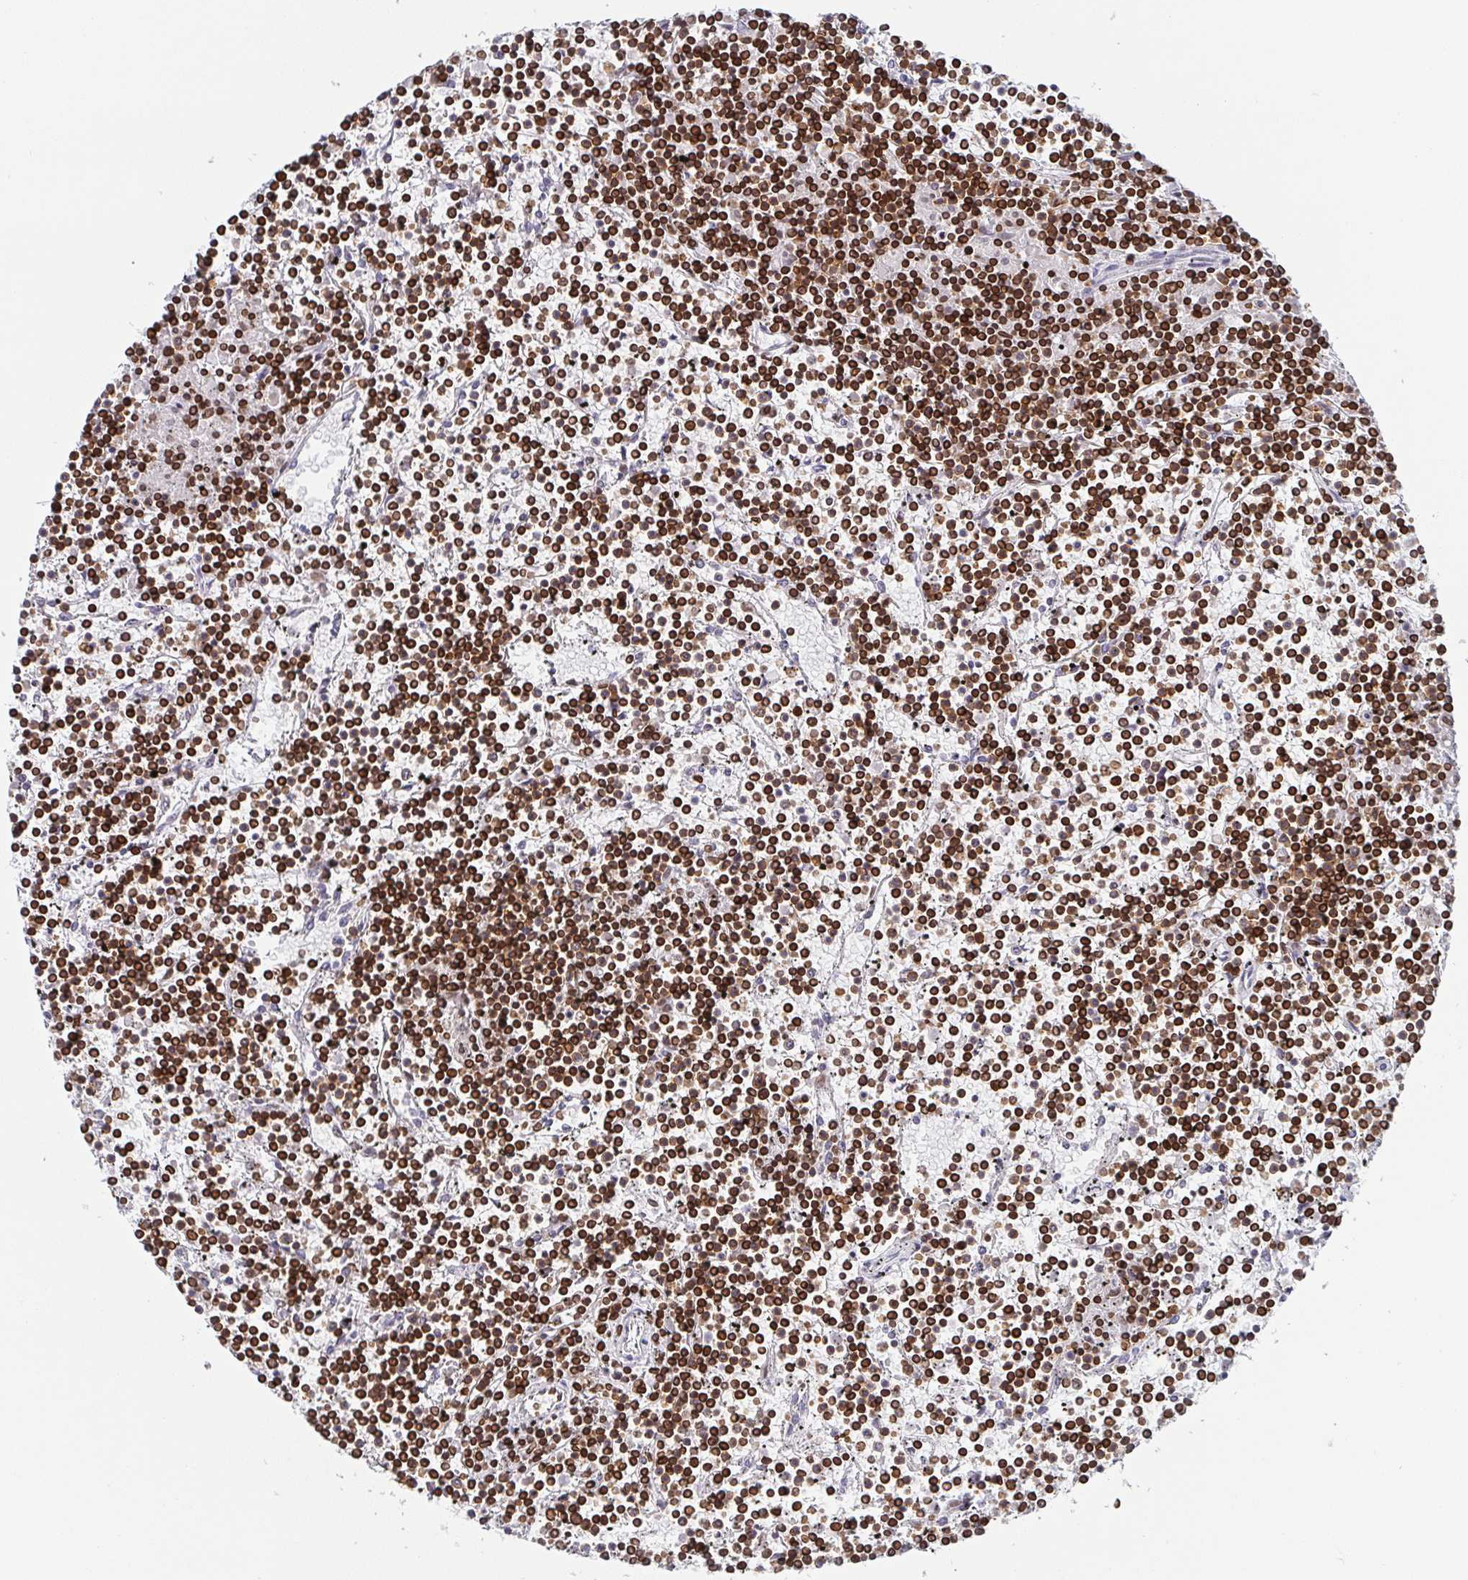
{"staining": {"intensity": "strong", "quantity": ">75%", "location": "cytoplasmic/membranous,nuclear"}, "tissue": "lymphoma", "cell_type": "Tumor cells", "image_type": "cancer", "snomed": [{"axis": "morphology", "description": "Malignant lymphoma, non-Hodgkin's type, Low grade"}, {"axis": "topography", "description": "Spleen"}], "caption": "IHC of low-grade malignant lymphoma, non-Hodgkin's type demonstrates high levels of strong cytoplasmic/membranous and nuclear expression in approximately >75% of tumor cells.", "gene": "BTBD7", "patient": {"sex": "female", "age": 19}}